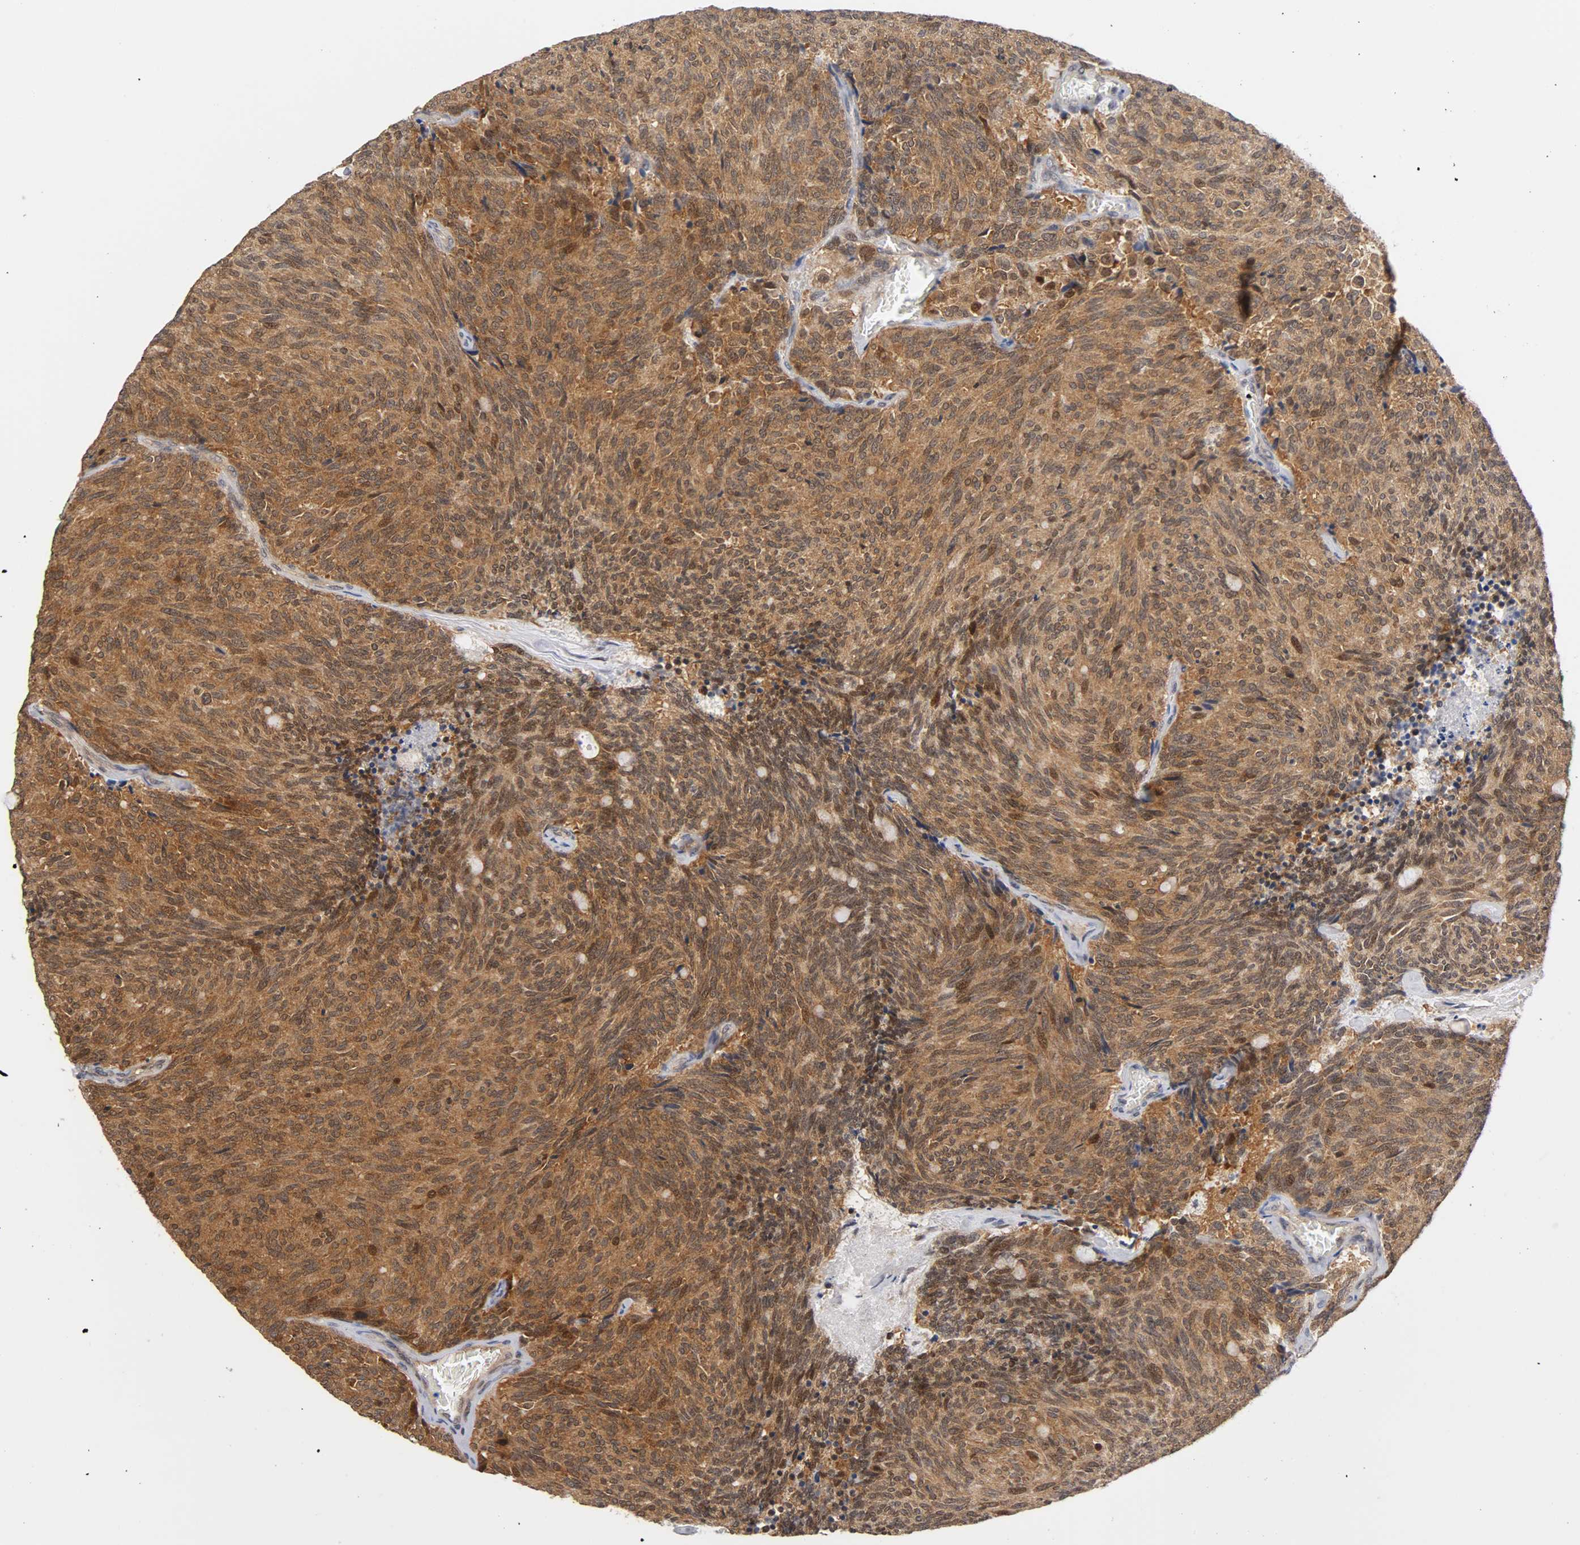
{"staining": {"intensity": "strong", "quantity": ">75%", "location": "cytoplasmic/membranous,nuclear"}, "tissue": "carcinoid", "cell_type": "Tumor cells", "image_type": "cancer", "snomed": [{"axis": "morphology", "description": "Carcinoid, malignant, NOS"}, {"axis": "topography", "description": "Pancreas"}], "caption": "Human carcinoid (malignant) stained with a brown dye shows strong cytoplasmic/membranous and nuclear positive staining in approximately >75% of tumor cells.", "gene": "UBE2M", "patient": {"sex": "female", "age": 54}}